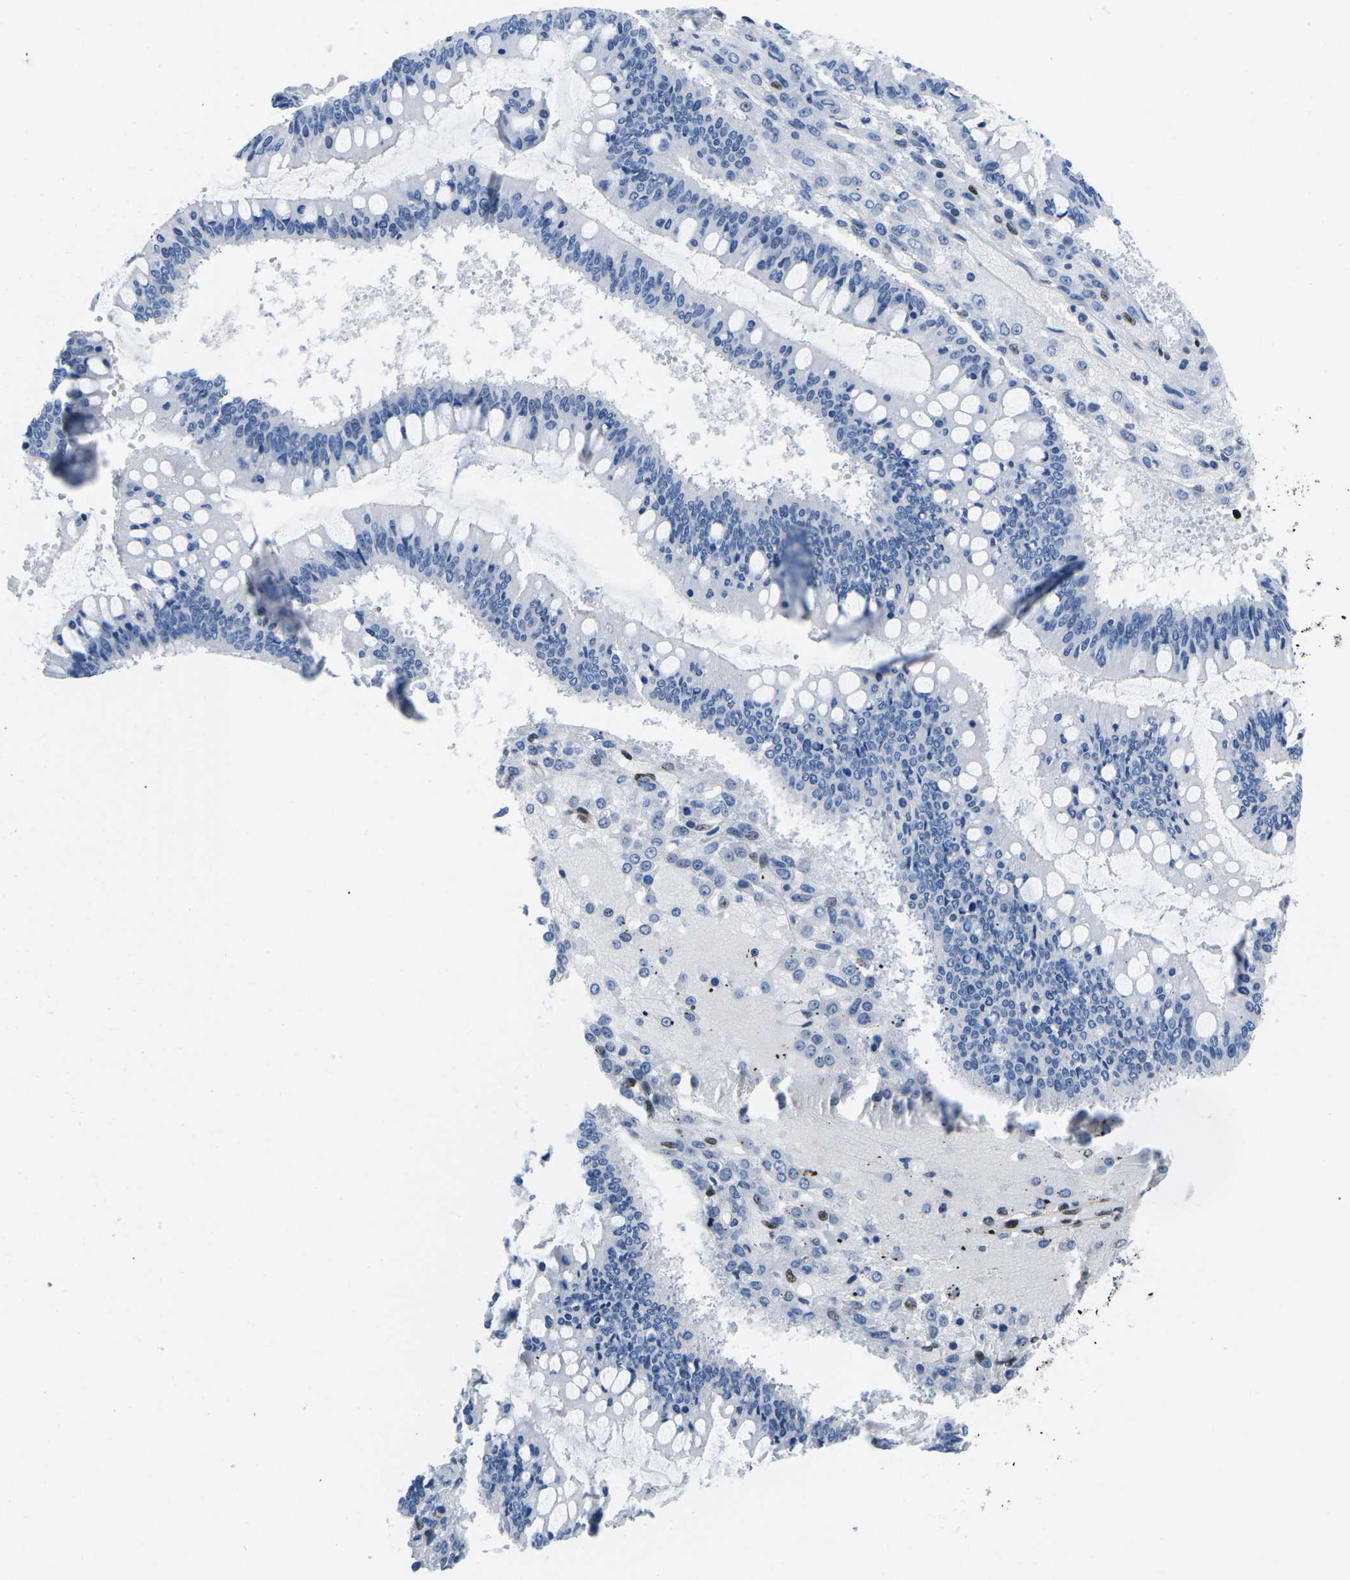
{"staining": {"intensity": "negative", "quantity": "none", "location": "none"}, "tissue": "ovarian cancer", "cell_type": "Tumor cells", "image_type": "cancer", "snomed": [{"axis": "morphology", "description": "Cystadenocarcinoma, mucinous, NOS"}, {"axis": "topography", "description": "Ovary"}], "caption": "A photomicrograph of ovarian mucinous cystadenocarcinoma stained for a protein reveals no brown staining in tumor cells. Brightfield microscopy of immunohistochemistry stained with DAB (brown) and hematoxylin (blue), captured at high magnification.", "gene": "ATF1", "patient": {"sex": "female", "age": 73}}